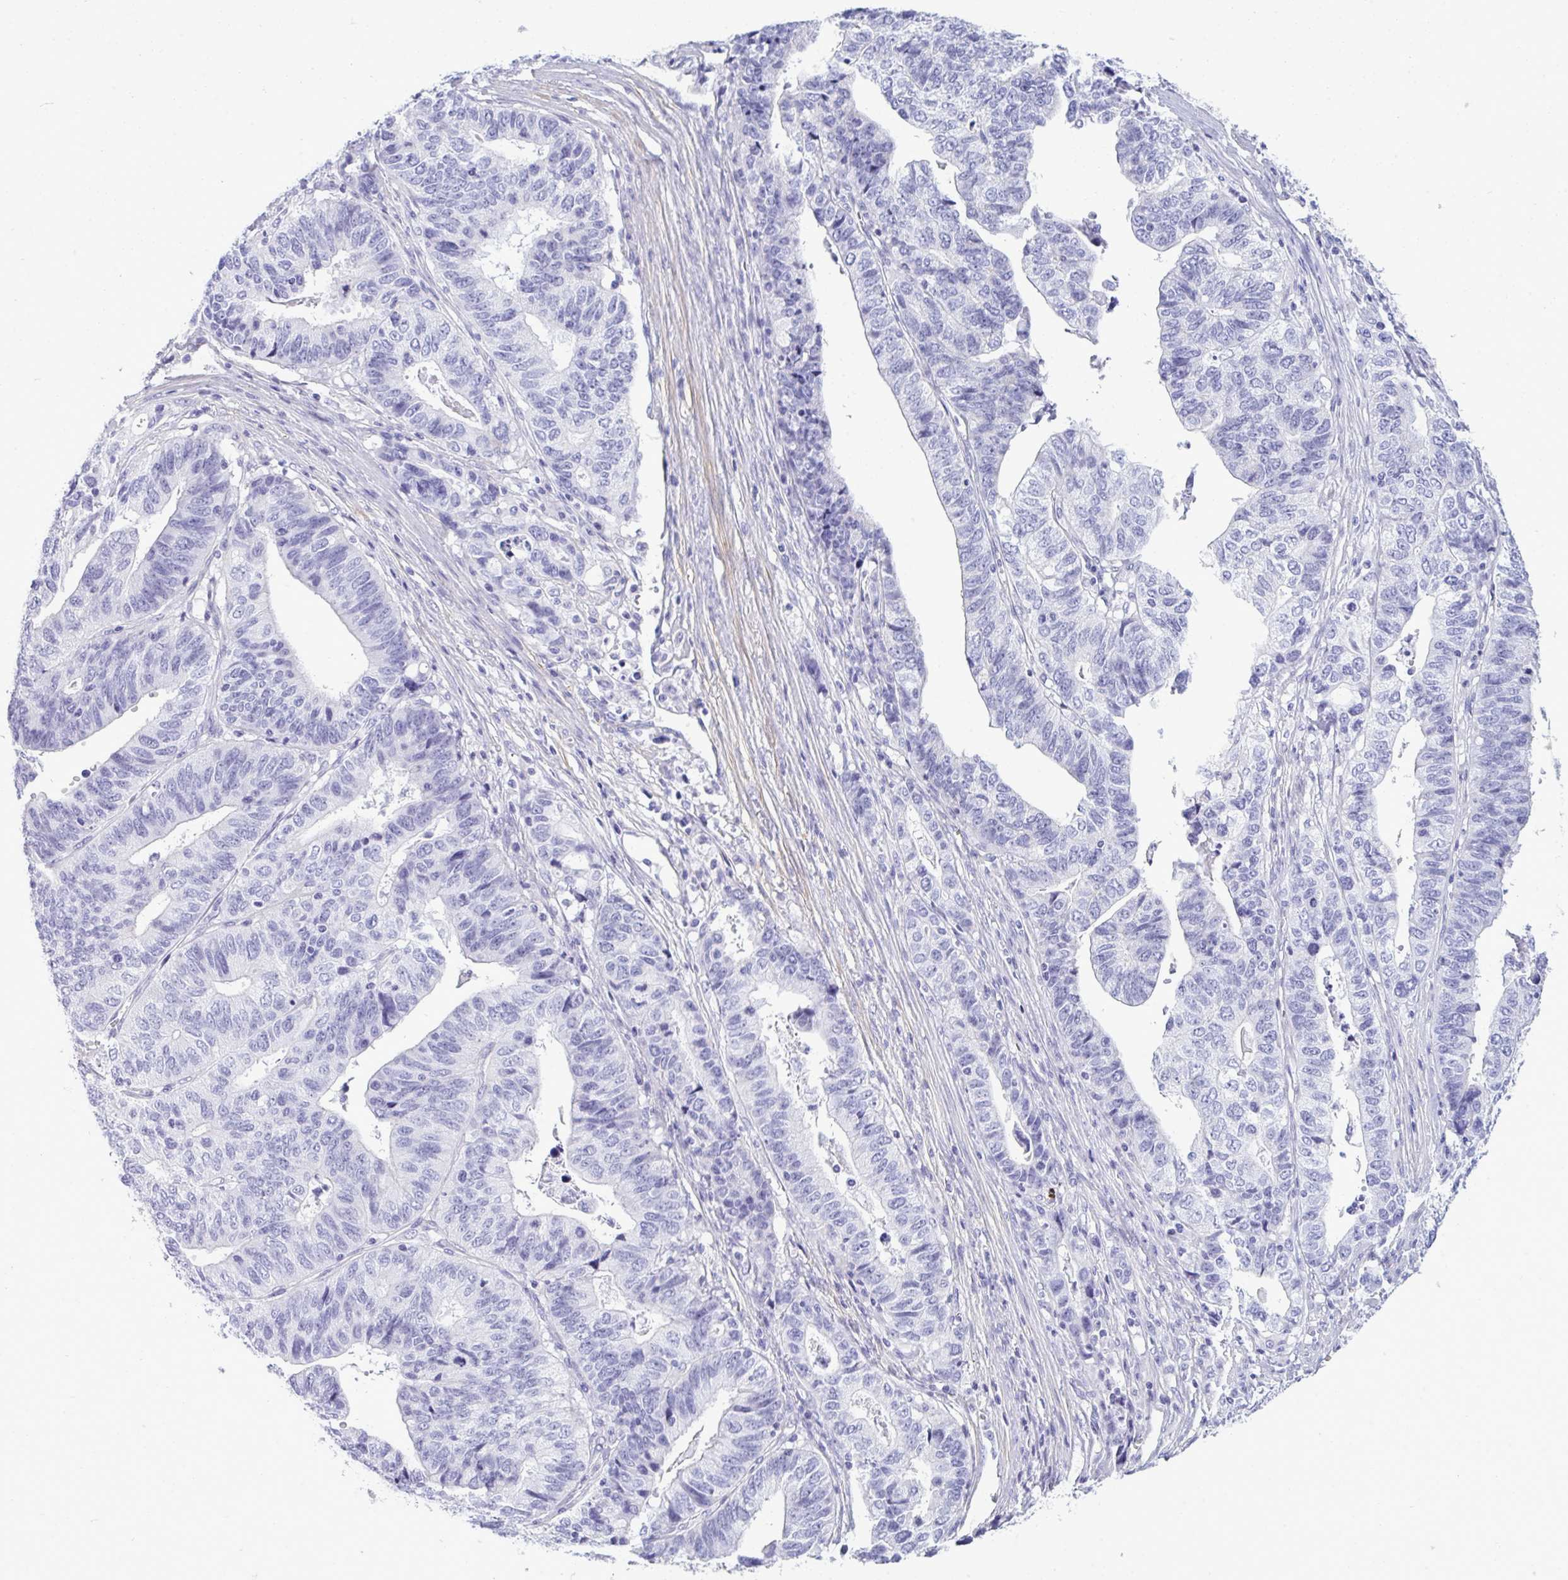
{"staining": {"intensity": "negative", "quantity": "none", "location": "none"}, "tissue": "stomach cancer", "cell_type": "Tumor cells", "image_type": "cancer", "snomed": [{"axis": "morphology", "description": "Adenocarcinoma, NOS"}, {"axis": "topography", "description": "Stomach, upper"}], "caption": "Human stomach cancer stained for a protein using IHC demonstrates no staining in tumor cells.", "gene": "MYH10", "patient": {"sex": "female", "age": 67}}